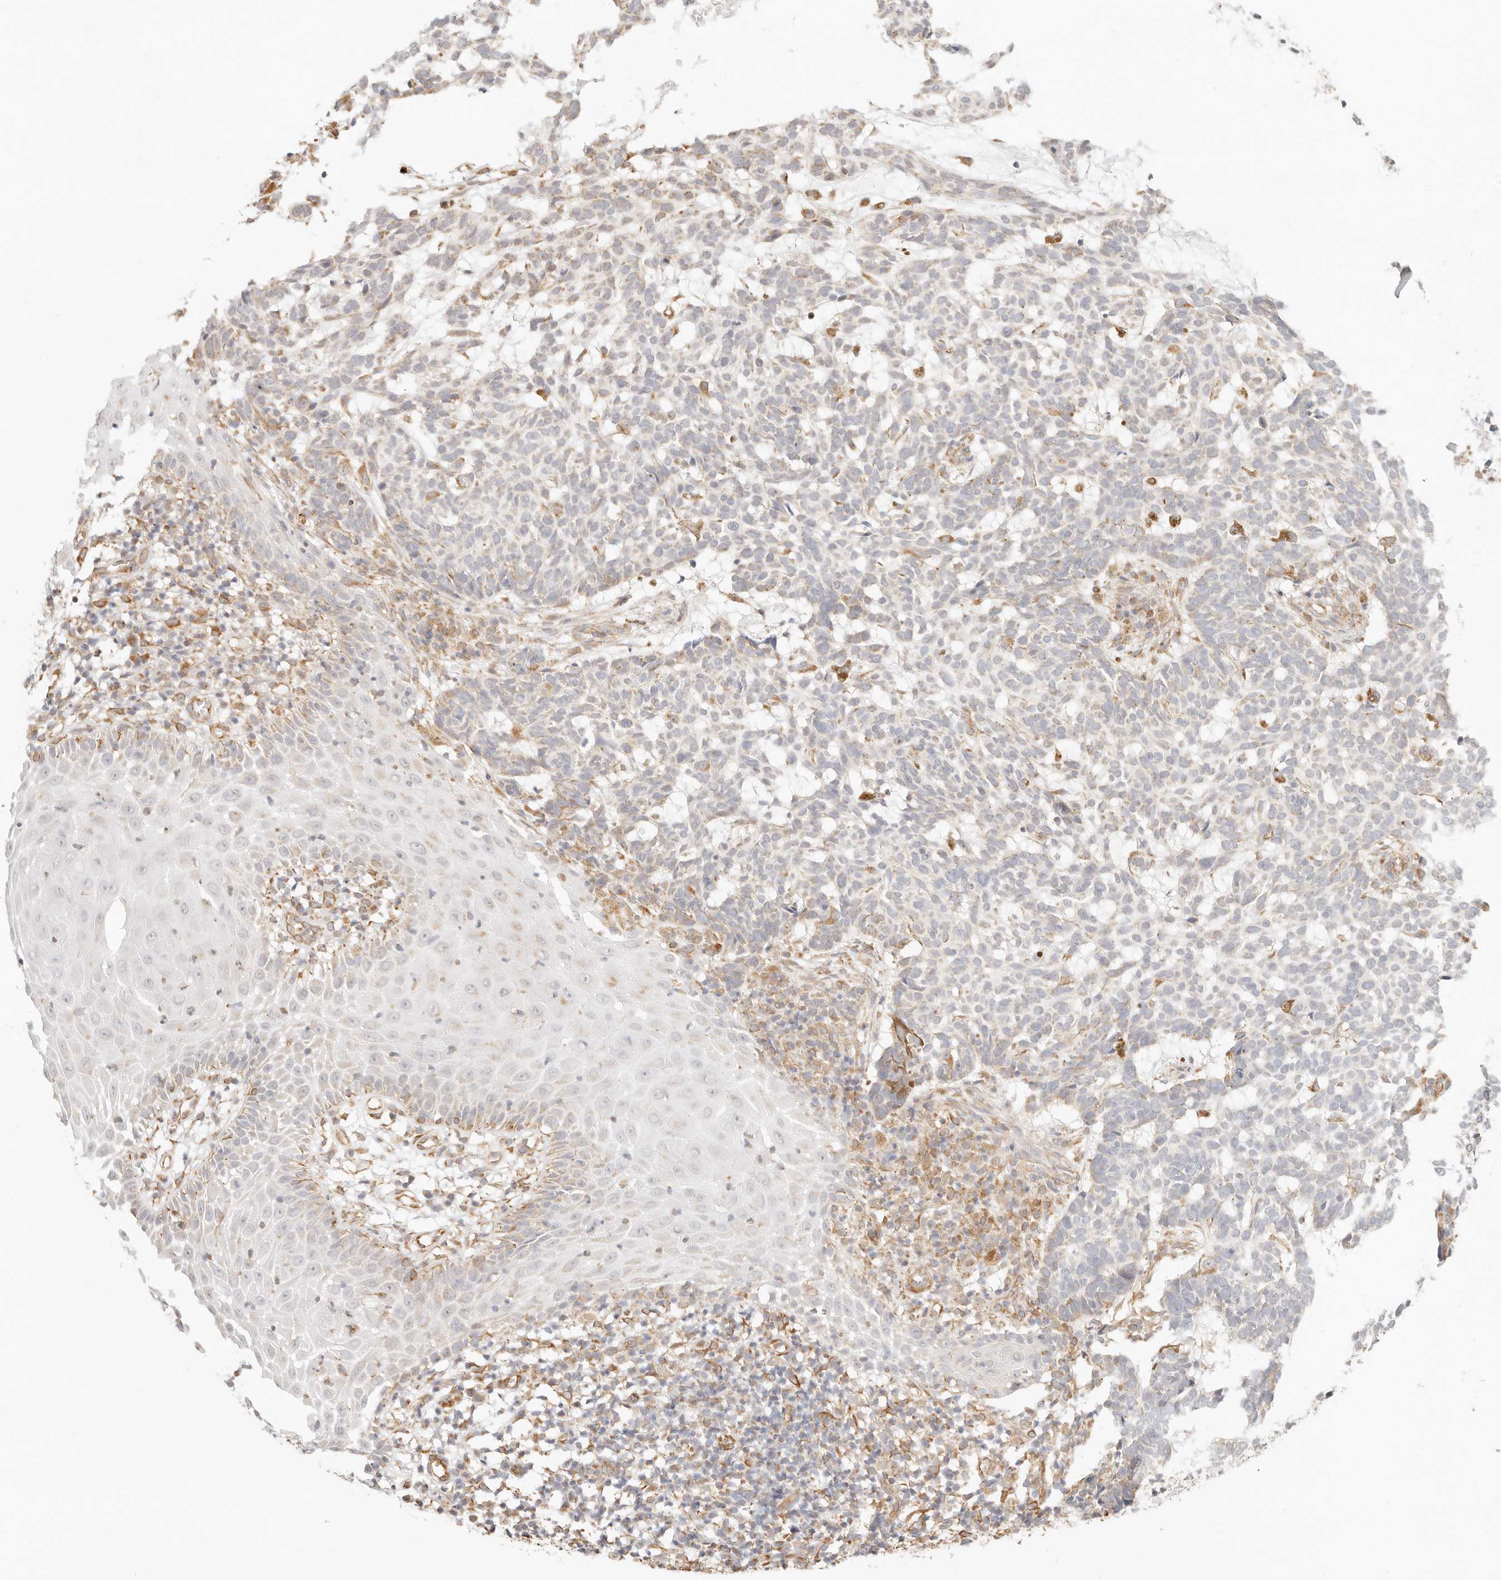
{"staining": {"intensity": "weak", "quantity": "25%-75%", "location": "cytoplasmic/membranous"}, "tissue": "skin cancer", "cell_type": "Tumor cells", "image_type": "cancer", "snomed": [{"axis": "morphology", "description": "Basal cell carcinoma"}, {"axis": "topography", "description": "Skin"}], "caption": "Human skin cancer stained with a protein marker displays weak staining in tumor cells.", "gene": "ZC3H11A", "patient": {"sex": "male", "age": 85}}